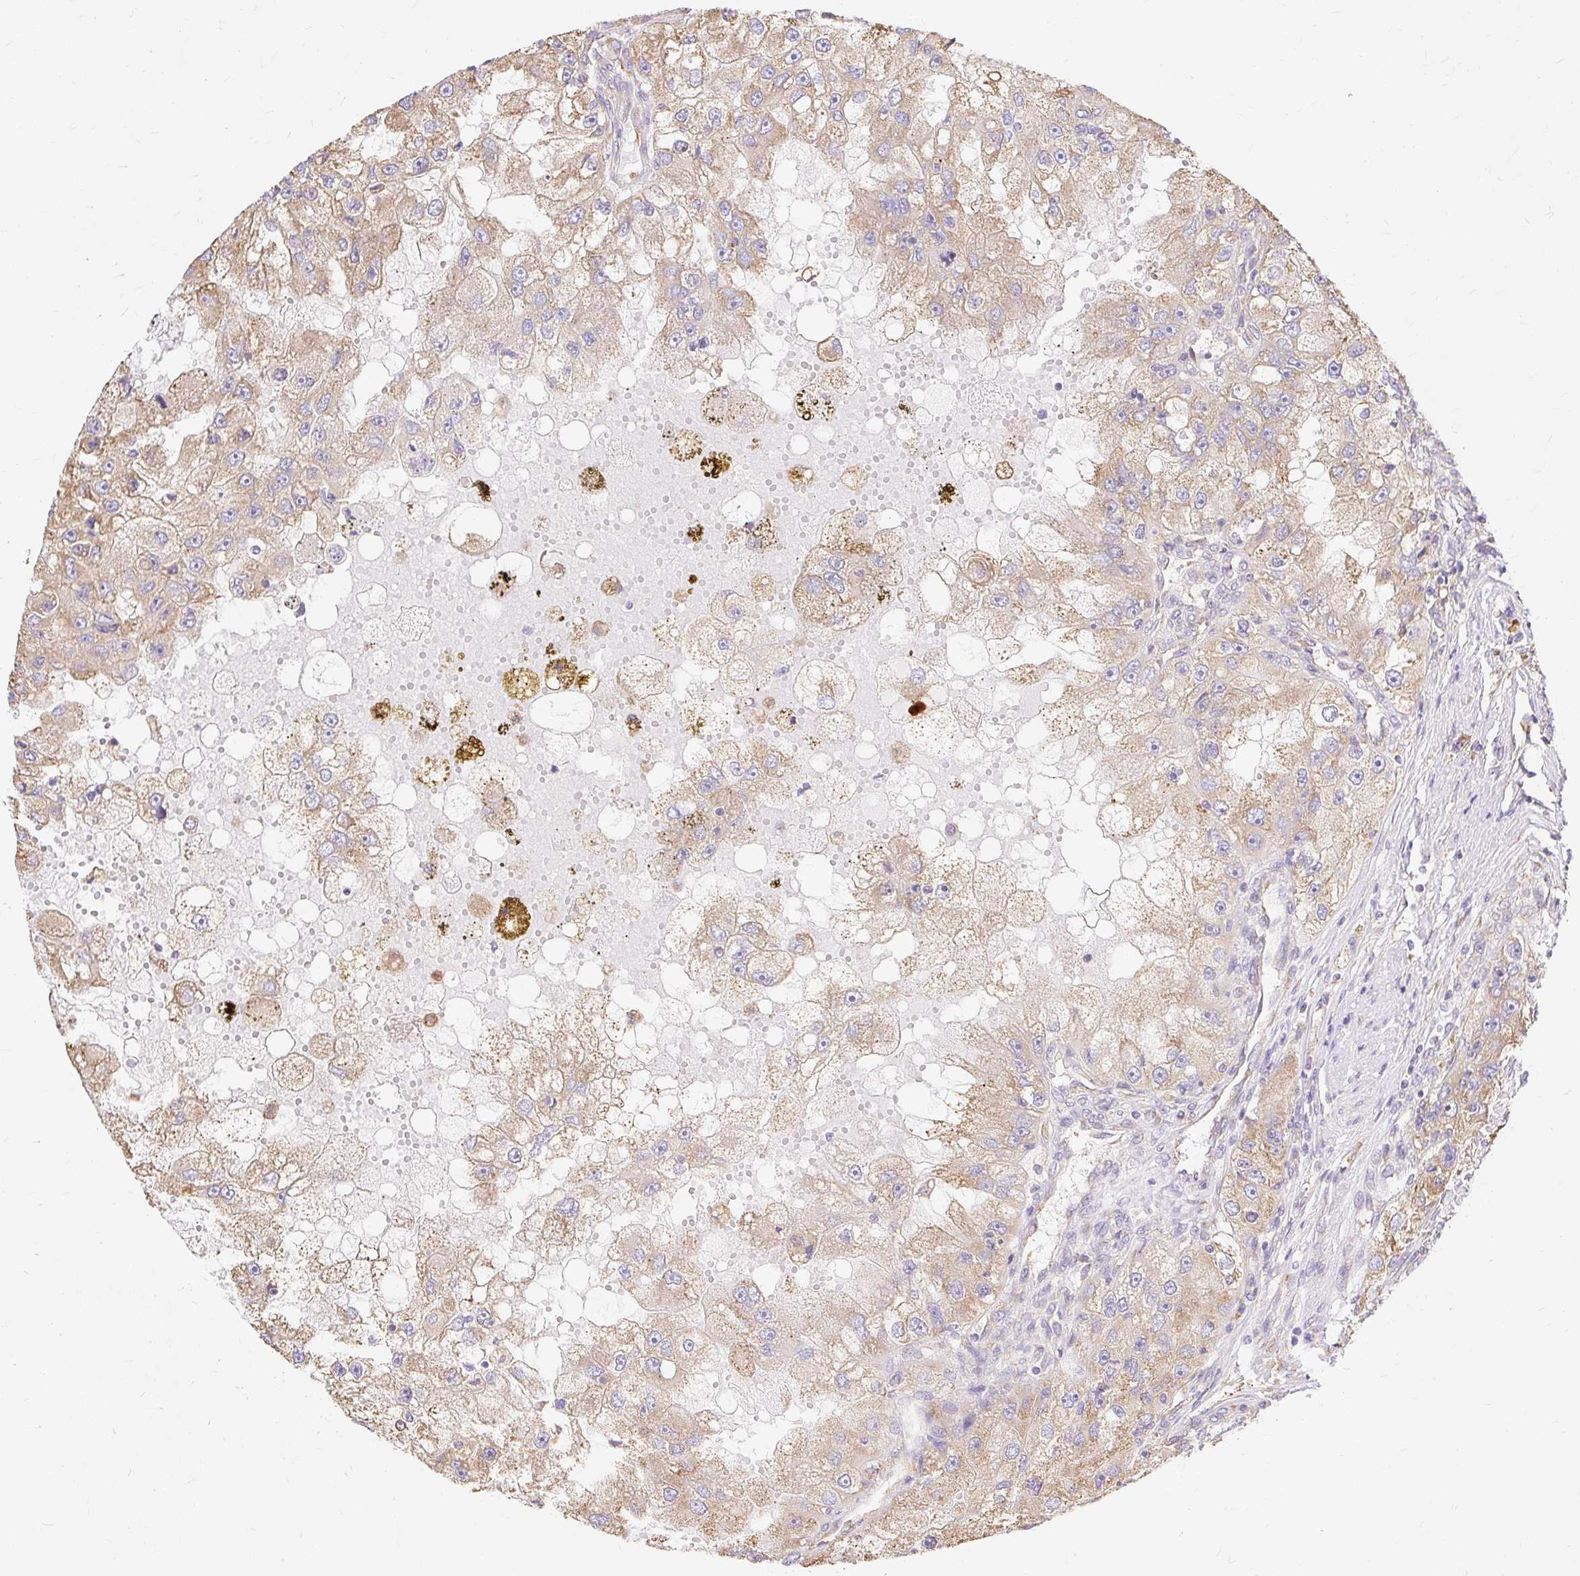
{"staining": {"intensity": "weak", "quantity": "25%-75%", "location": "cytoplasmic/membranous"}, "tissue": "renal cancer", "cell_type": "Tumor cells", "image_type": "cancer", "snomed": [{"axis": "morphology", "description": "Adenocarcinoma, NOS"}, {"axis": "topography", "description": "Kidney"}], "caption": "Immunohistochemical staining of renal cancer (adenocarcinoma) demonstrates weak cytoplasmic/membranous protein staining in approximately 25%-75% of tumor cells.", "gene": "RPS17", "patient": {"sex": "male", "age": 63}}